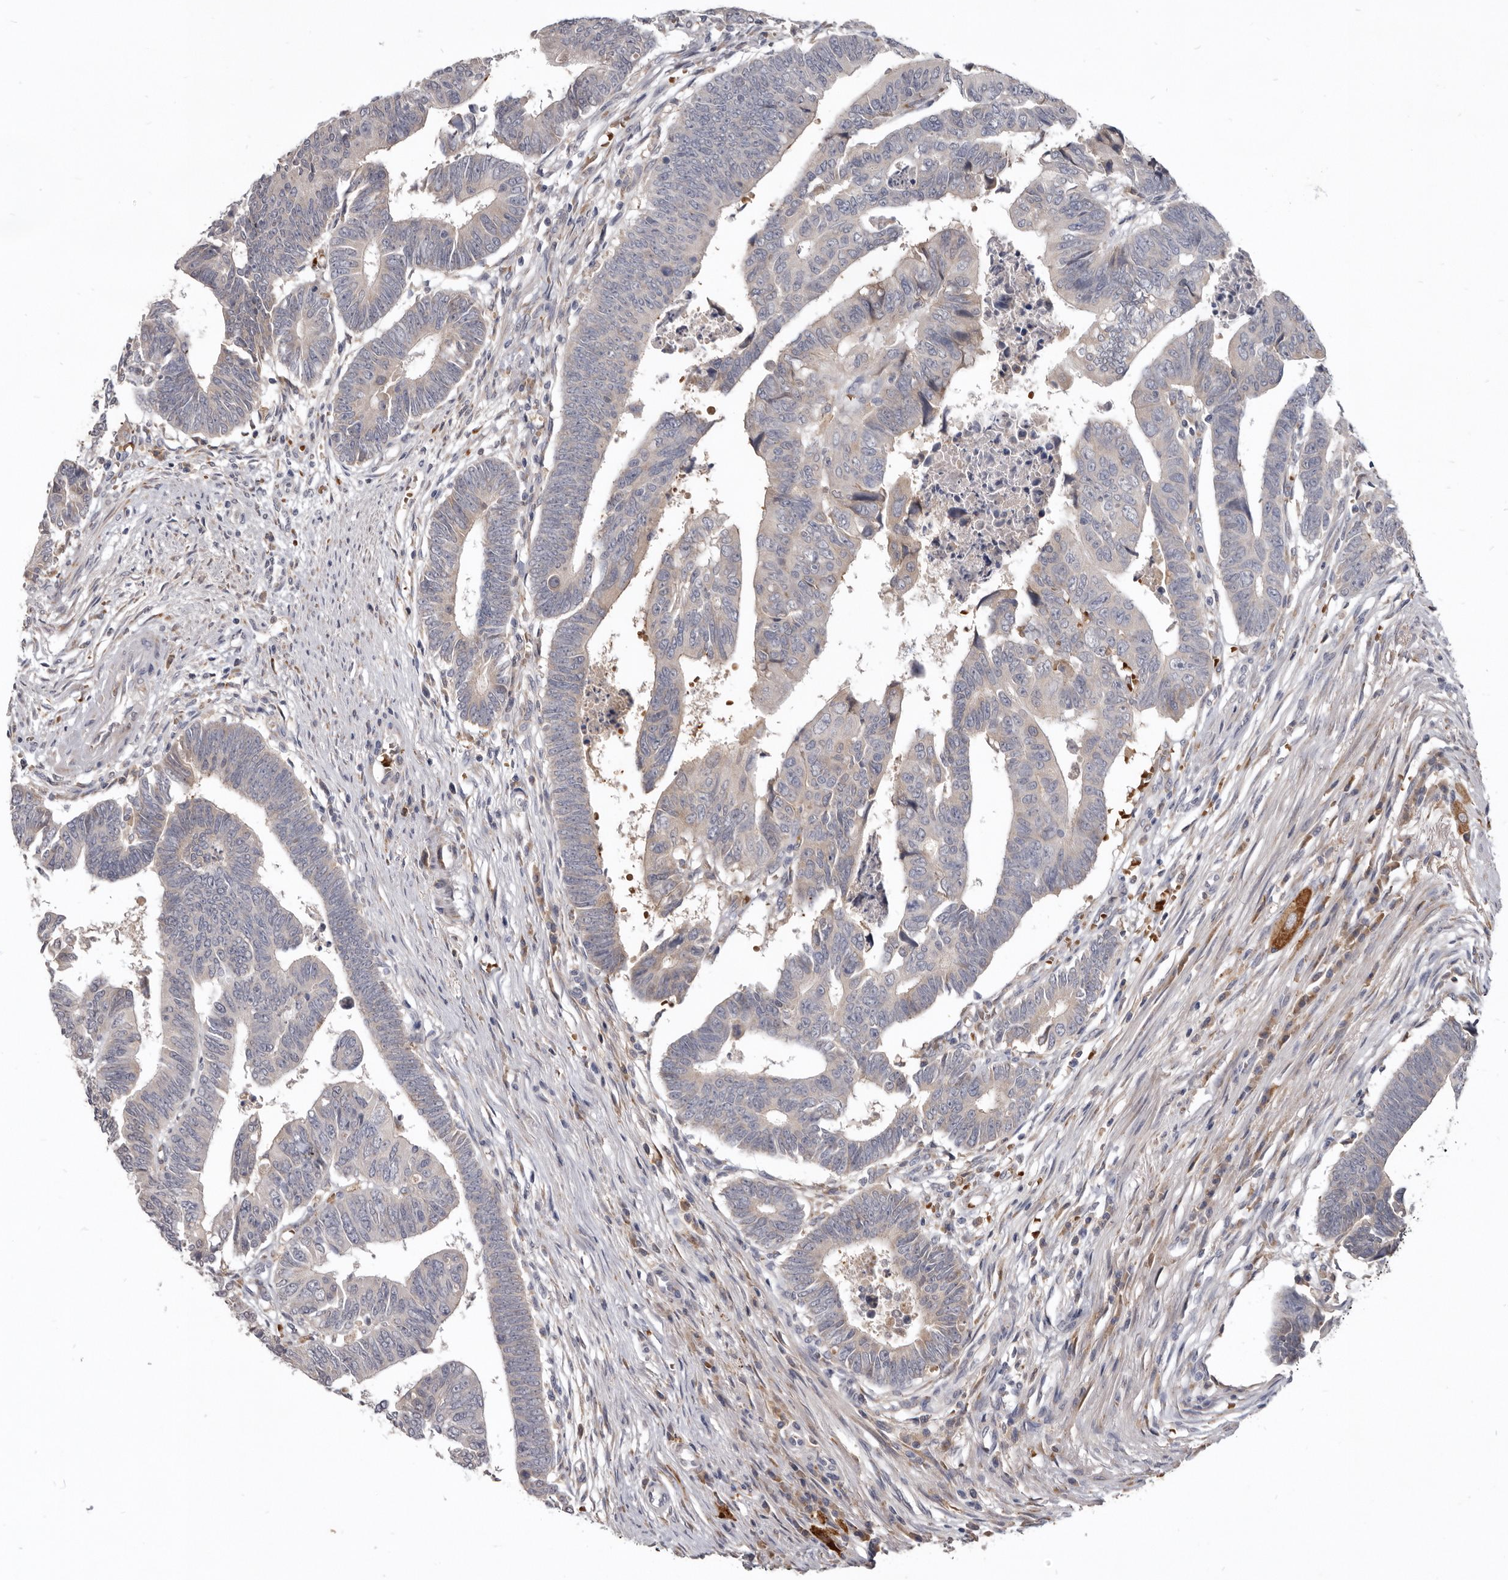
{"staining": {"intensity": "negative", "quantity": "none", "location": "none"}, "tissue": "colorectal cancer", "cell_type": "Tumor cells", "image_type": "cancer", "snomed": [{"axis": "morphology", "description": "Adenocarcinoma, NOS"}, {"axis": "topography", "description": "Rectum"}], "caption": "A high-resolution micrograph shows IHC staining of colorectal cancer, which demonstrates no significant staining in tumor cells. (Stains: DAB (3,3'-diaminobenzidine) immunohistochemistry (IHC) with hematoxylin counter stain, Microscopy: brightfield microscopy at high magnification).", "gene": "NENF", "patient": {"sex": "female", "age": 65}}